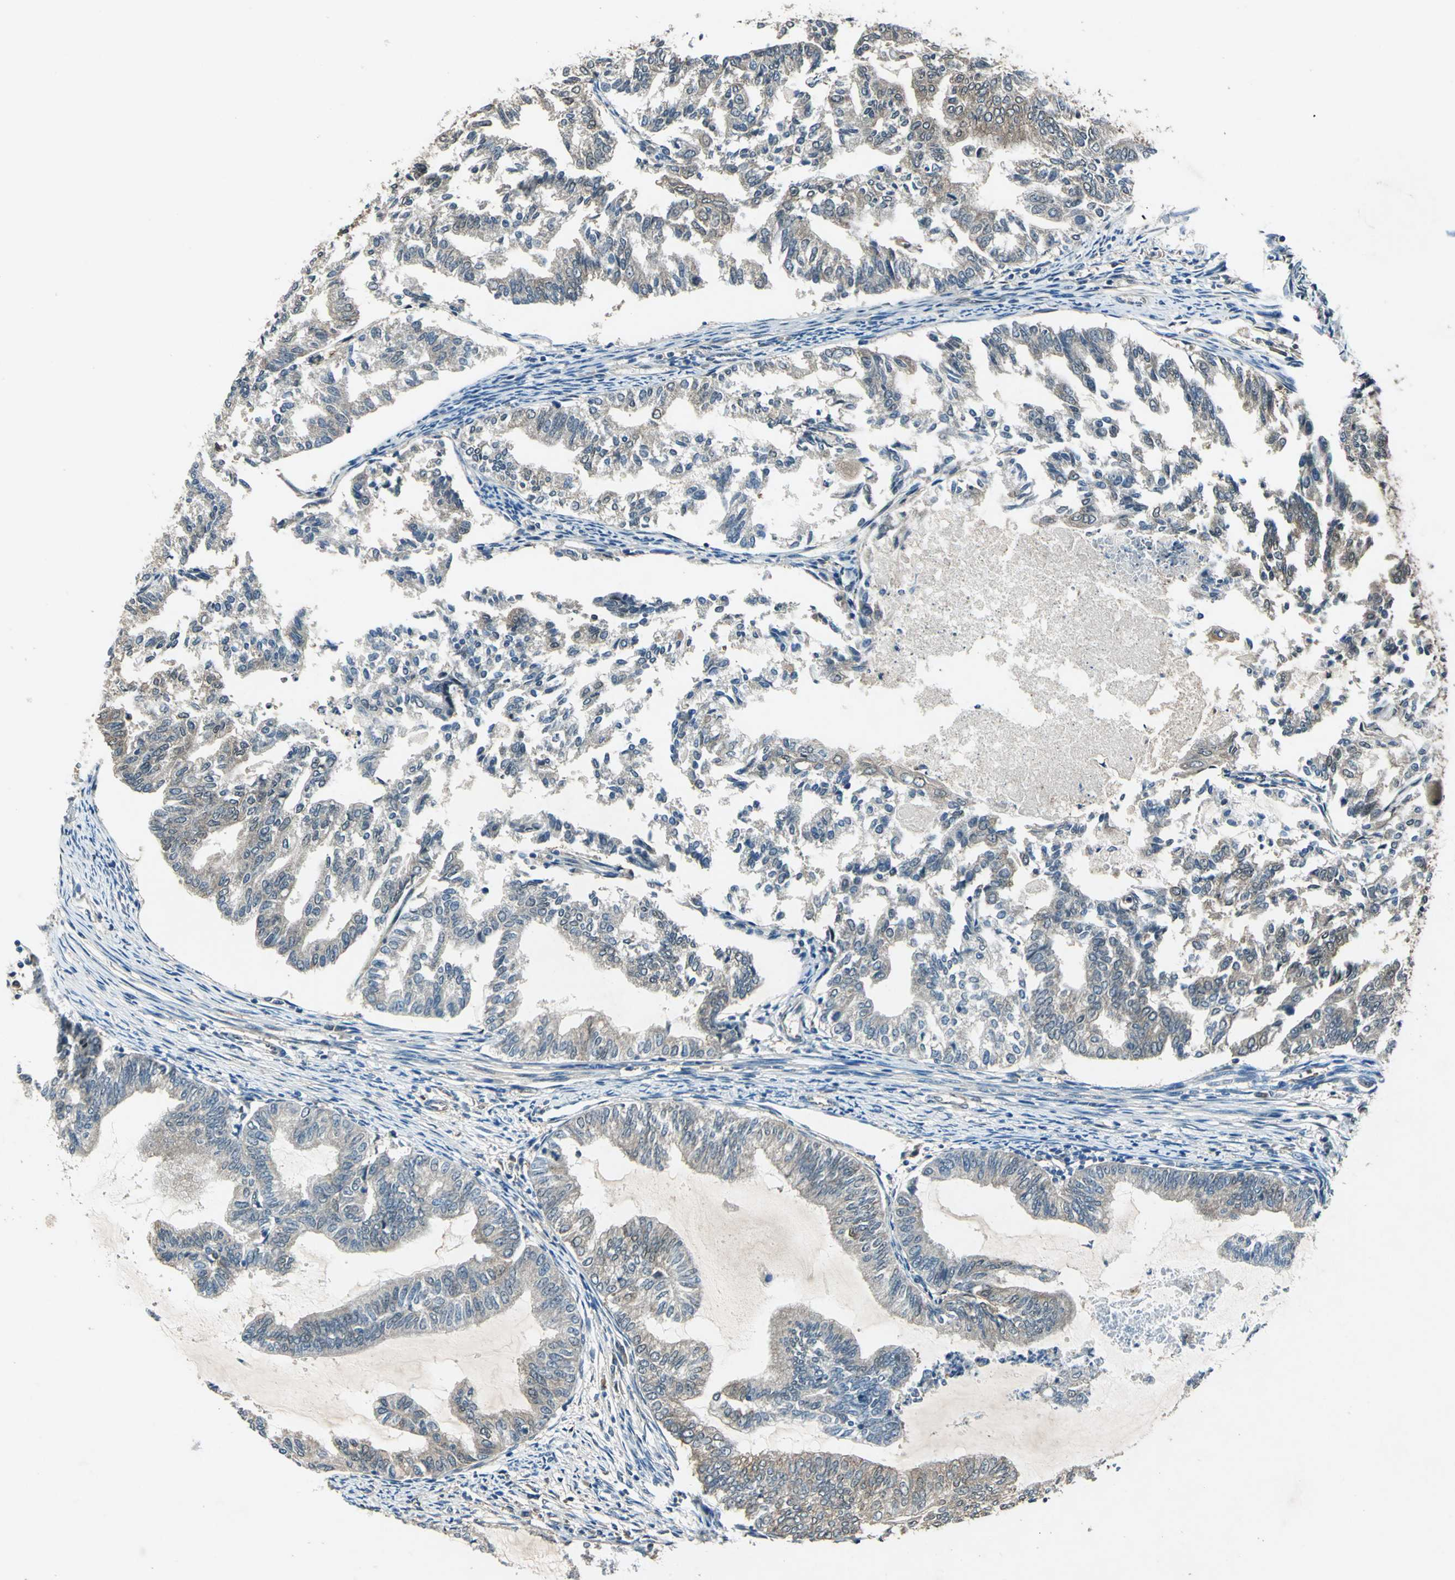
{"staining": {"intensity": "weak", "quantity": ">75%", "location": "cytoplasmic/membranous"}, "tissue": "endometrial cancer", "cell_type": "Tumor cells", "image_type": "cancer", "snomed": [{"axis": "morphology", "description": "Adenocarcinoma, NOS"}, {"axis": "topography", "description": "Endometrium"}], "caption": "Weak cytoplasmic/membranous staining is identified in about >75% of tumor cells in endometrial adenocarcinoma. Nuclei are stained in blue.", "gene": "RRM2B", "patient": {"sex": "female", "age": 79}}